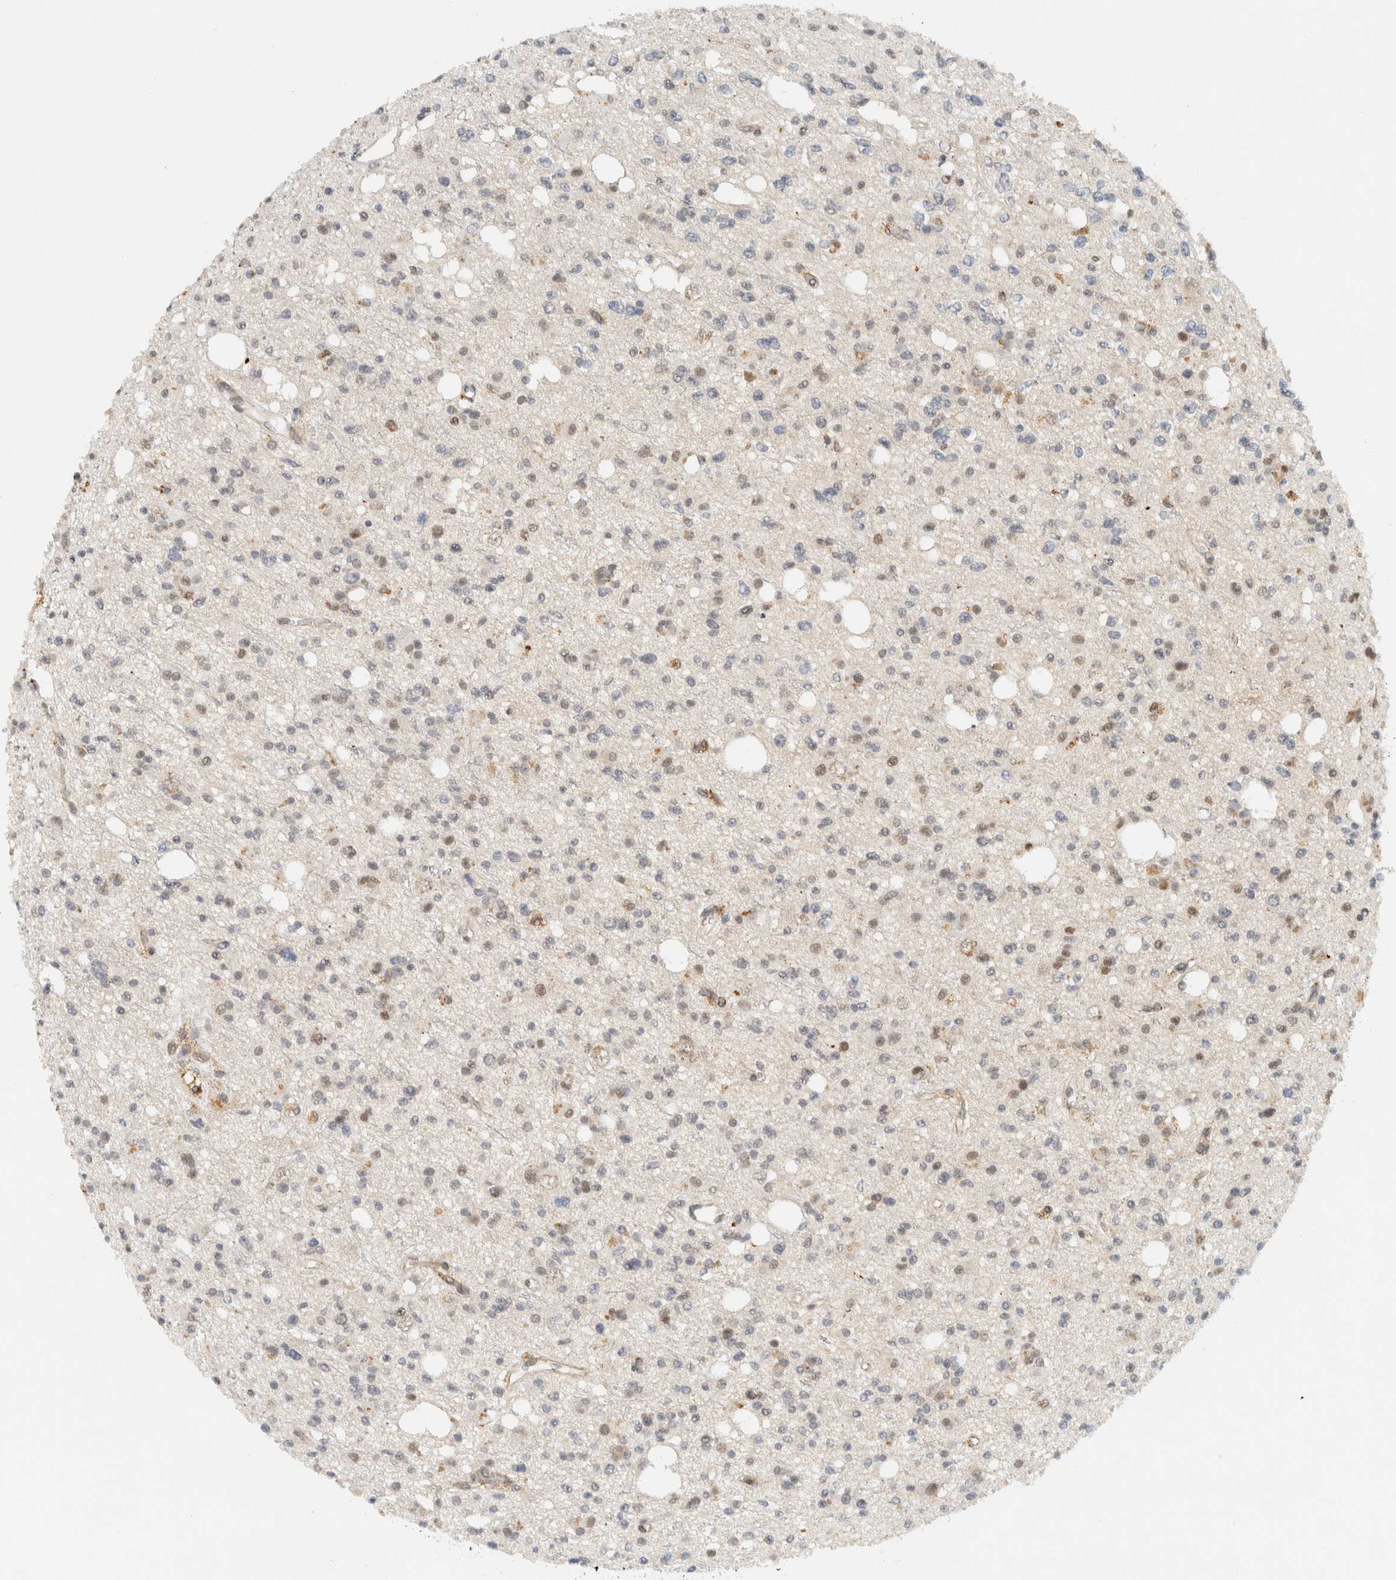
{"staining": {"intensity": "weak", "quantity": "<25%", "location": "nuclear"}, "tissue": "glioma", "cell_type": "Tumor cells", "image_type": "cancer", "snomed": [{"axis": "morphology", "description": "Glioma, malignant, High grade"}, {"axis": "topography", "description": "Brain"}], "caption": "Glioma was stained to show a protein in brown. There is no significant staining in tumor cells.", "gene": "ITPRID1", "patient": {"sex": "female", "age": 62}}